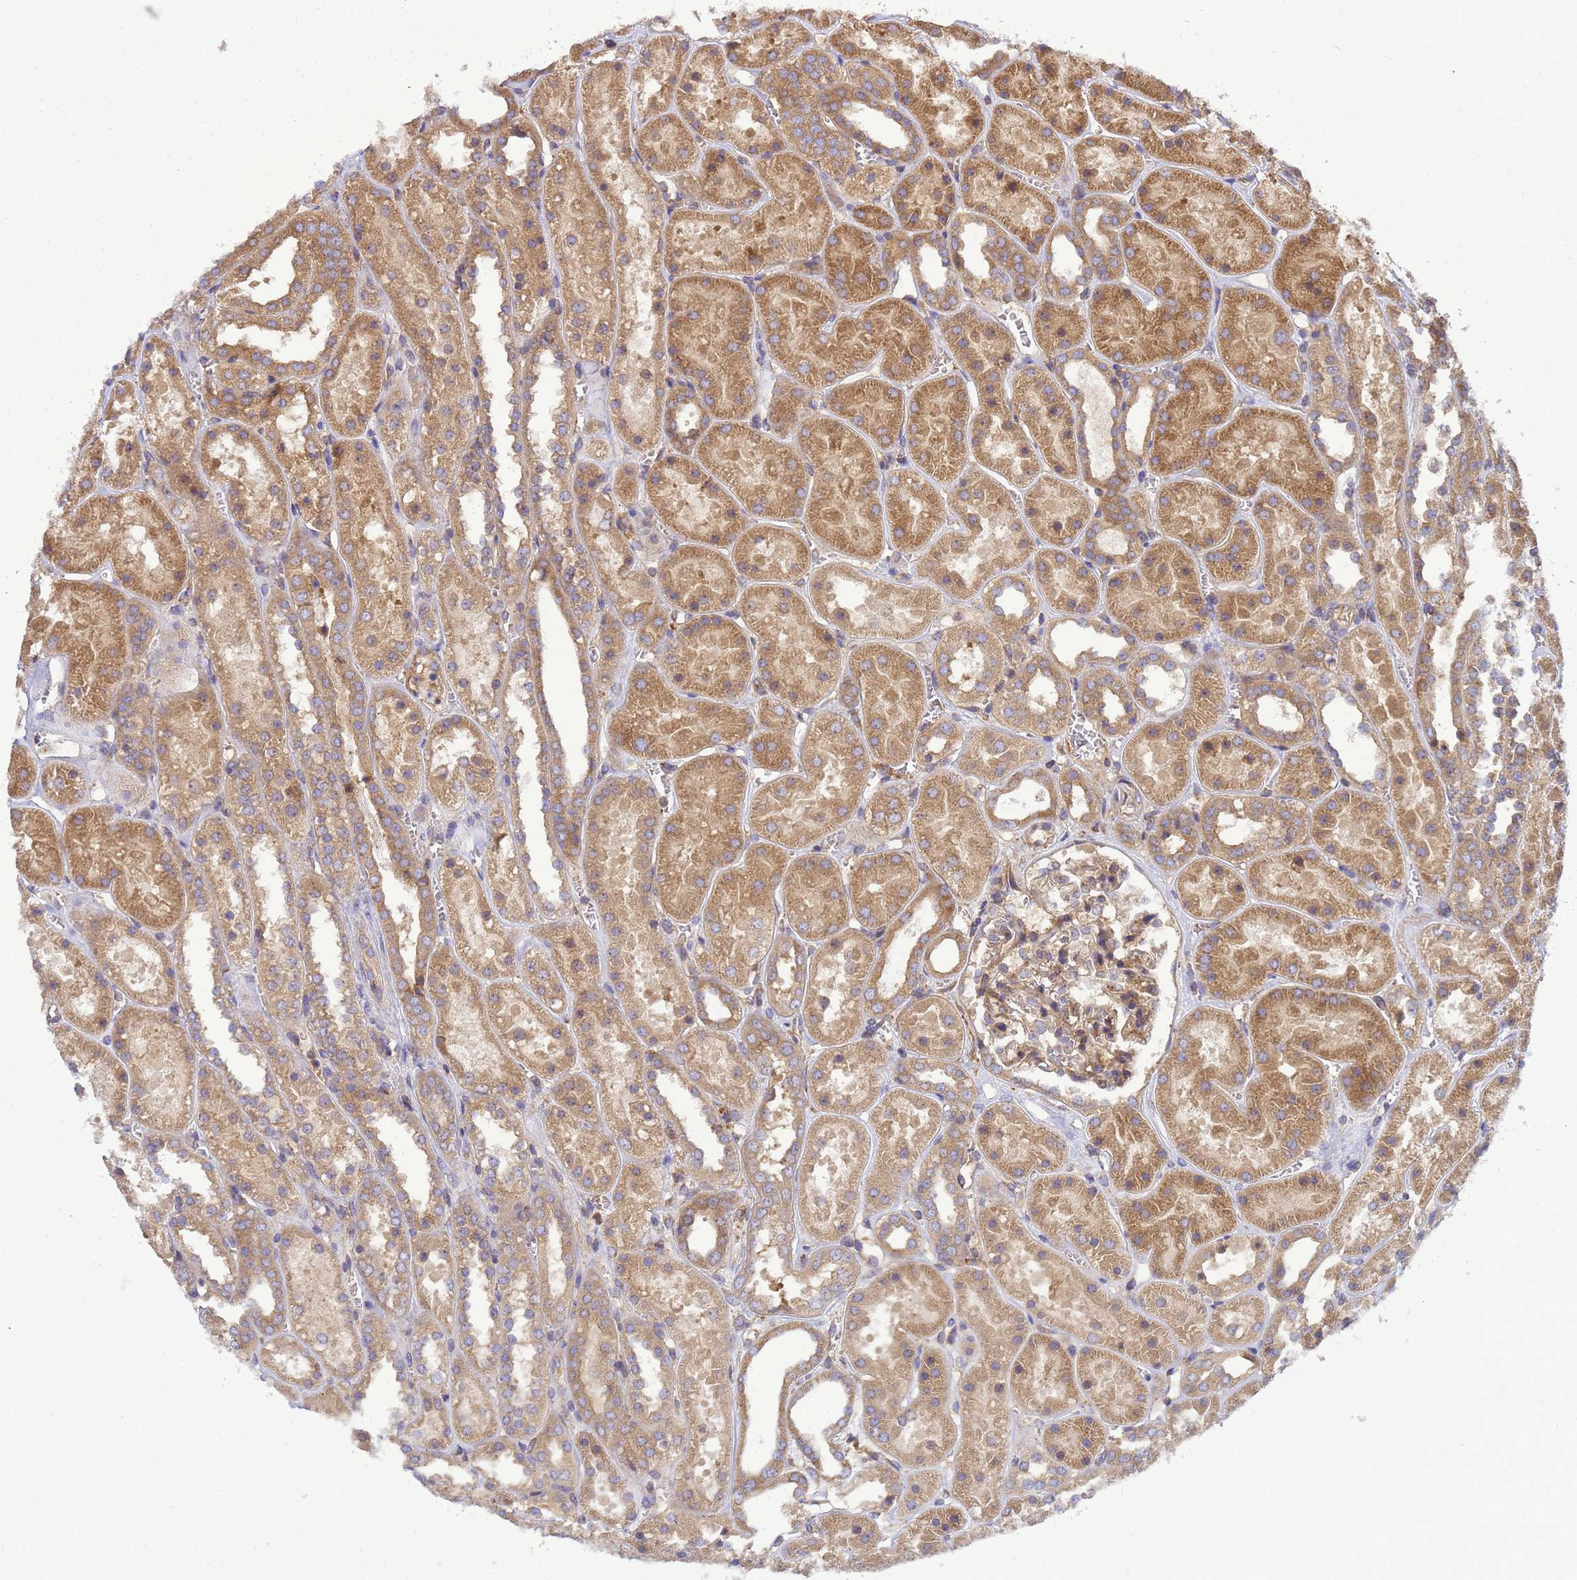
{"staining": {"intensity": "moderate", "quantity": ">75%", "location": "cytoplasmic/membranous"}, "tissue": "kidney", "cell_type": "Cells in glomeruli", "image_type": "normal", "snomed": [{"axis": "morphology", "description": "Normal tissue, NOS"}, {"axis": "topography", "description": "Kidney"}], "caption": "Normal kidney shows moderate cytoplasmic/membranous positivity in about >75% of cells in glomeruli, visualized by immunohistochemistry. The protein of interest is shown in brown color, while the nuclei are stained blue.", "gene": "BECN1", "patient": {"sex": "female", "age": 41}}